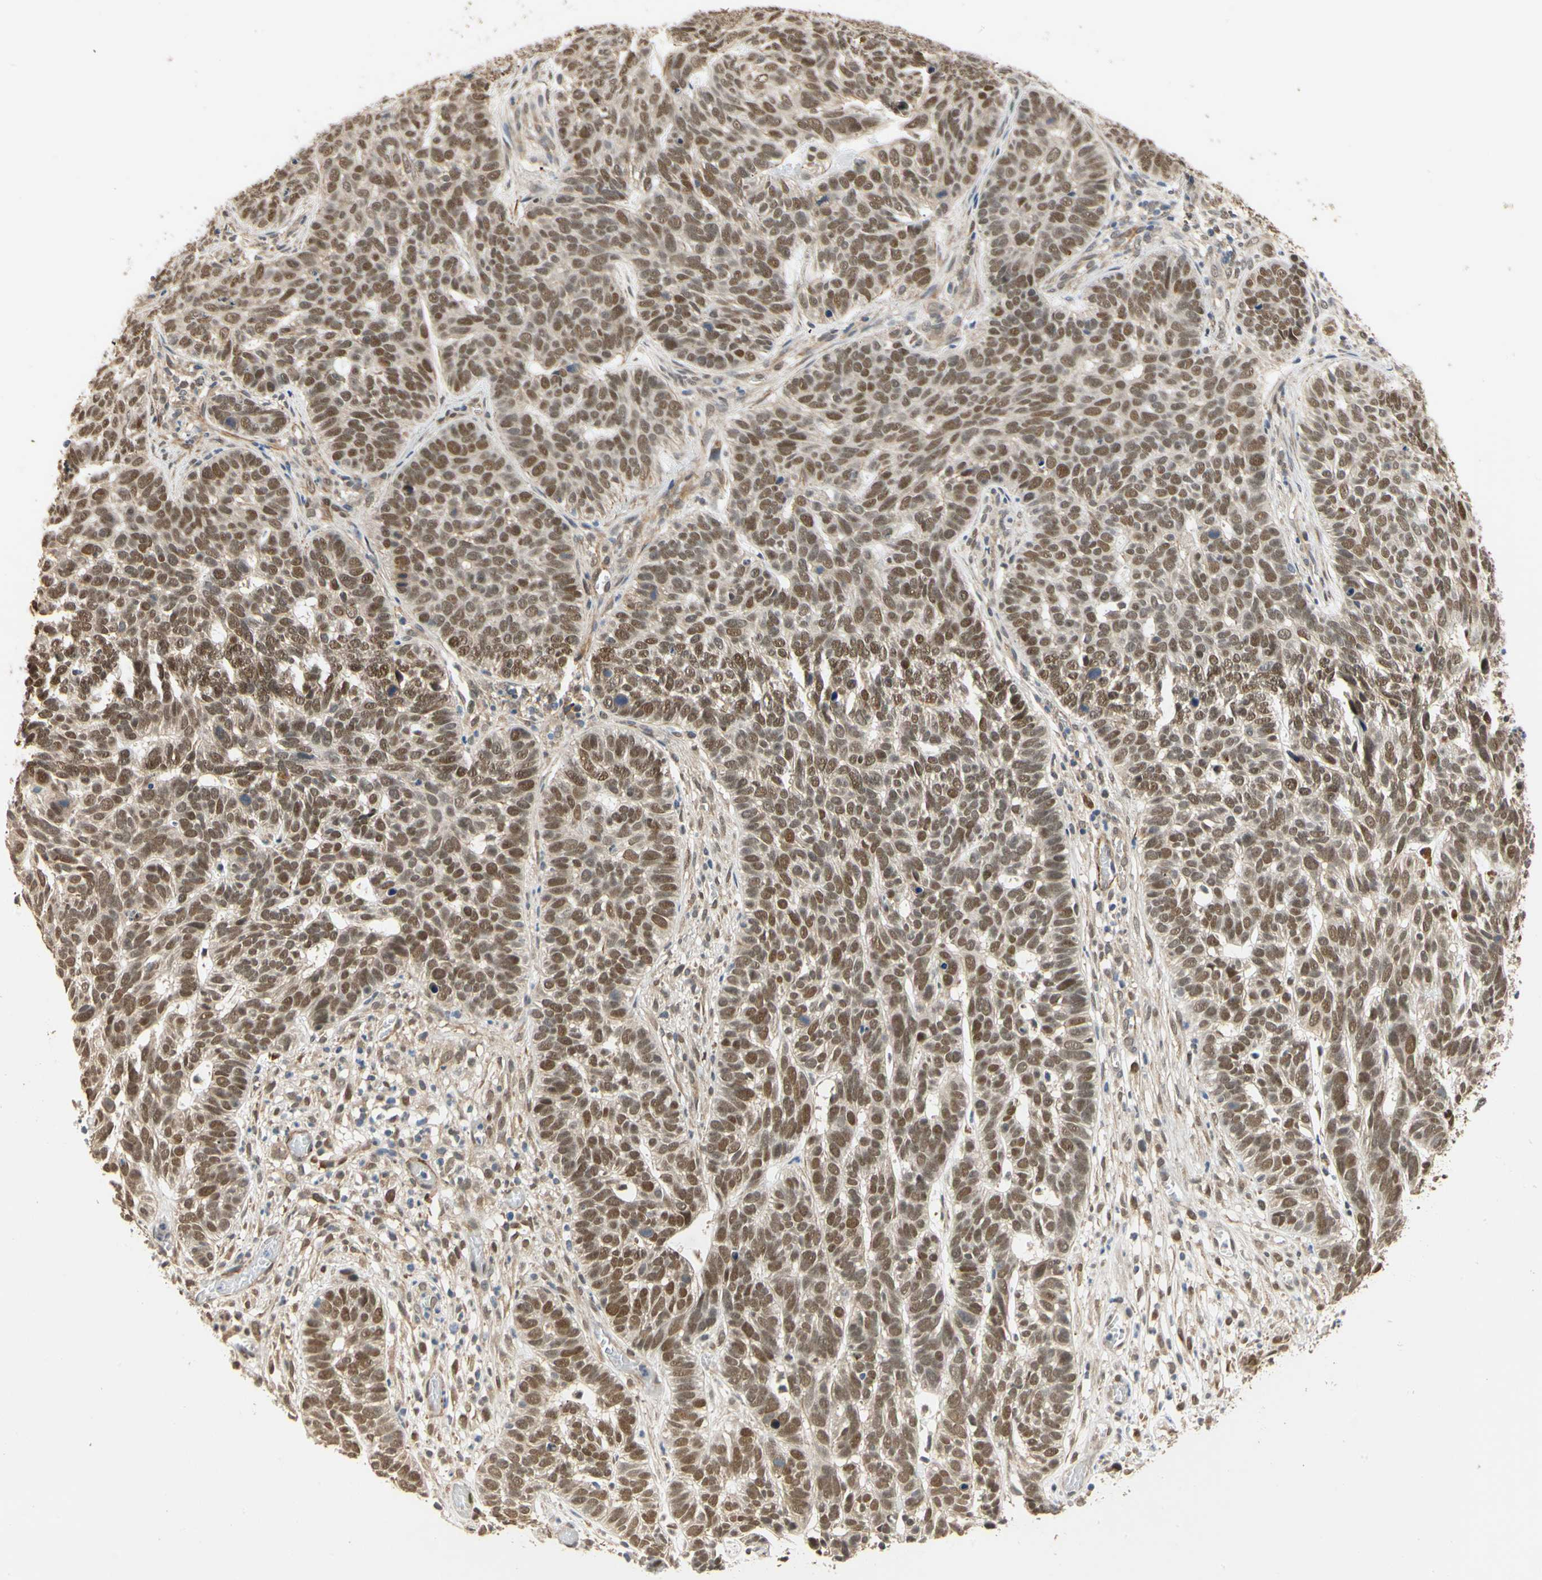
{"staining": {"intensity": "strong", "quantity": ">75%", "location": "nuclear"}, "tissue": "skin cancer", "cell_type": "Tumor cells", "image_type": "cancer", "snomed": [{"axis": "morphology", "description": "Basal cell carcinoma"}, {"axis": "topography", "description": "Skin"}], "caption": "Skin cancer (basal cell carcinoma) stained with immunohistochemistry (IHC) displays strong nuclear staining in about >75% of tumor cells. The staining is performed using DAB brown chromogen to label protein expression. The nuclei are counter-stained blue using hematoxylin.", "gene": "QSER1", "patient": {"sex": "male", "age": 87}}